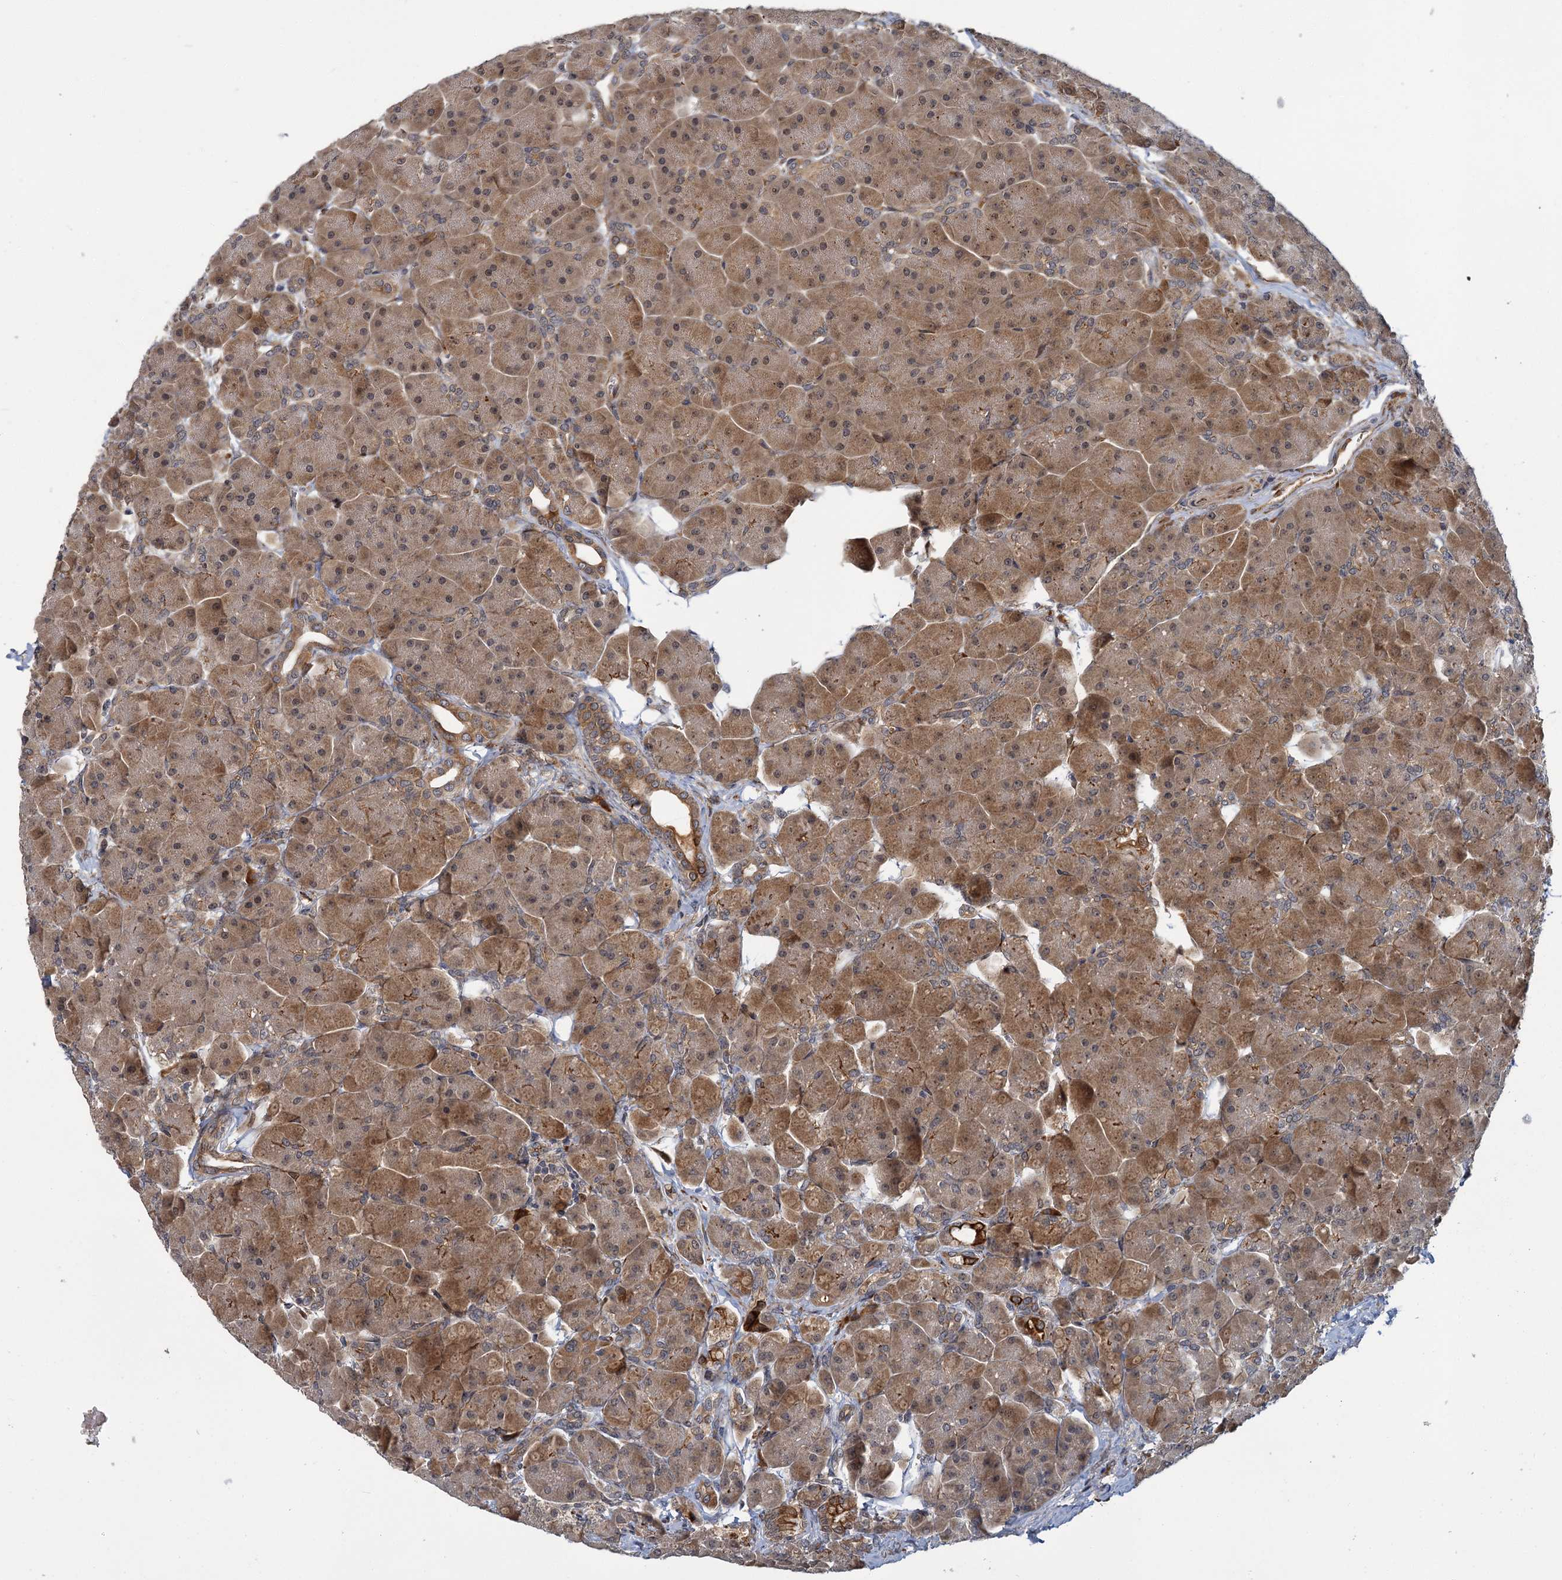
{"staining": {"intensity": "moderate", "quantity": ">75%", "location": "cytoplasmic/membranous,nuclear"}, "tissue": "pancreas", "cell_type": "Exocrine glandular cells", "image_type": "normal", "snomed": [{"axis": "morphology", "description": "Normal tissue, NOS"}, {"axis": "topography", "description": "Pancreas"}], "caption": "Protein staining of unremarkable pancreas shows moderate cytoplasmic/membranous,nuclear staining in about >75% of exocrine glandular cells. (IHC, brightfield microscopy, high magnification).", "gene": "APBA2", "patient": {"sex": "male", "age": 66}}